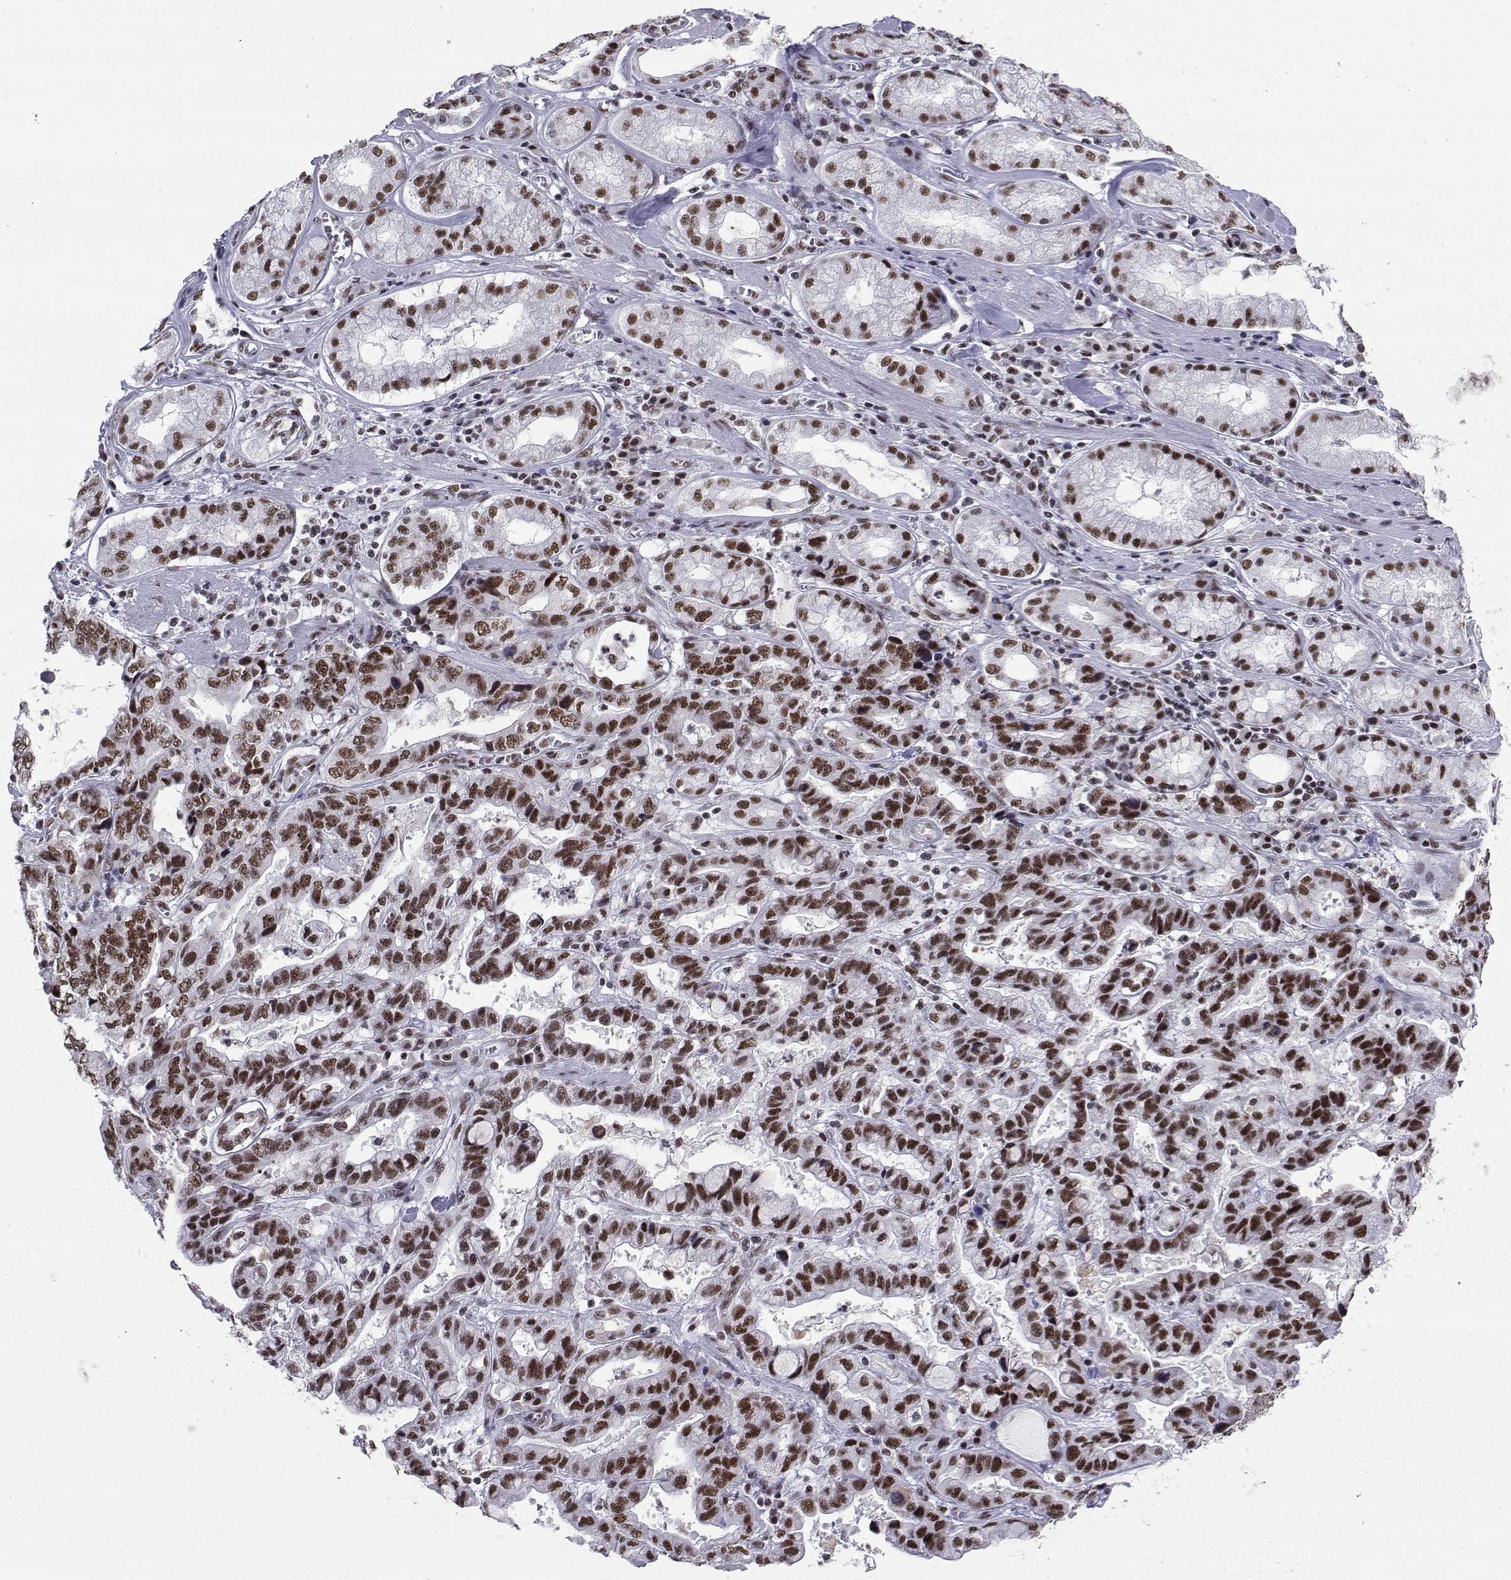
{"staining": {"intensity": "moderate", "quantity": ">75%", "location": "nuclear"}, "tissue": "stomach cancer", "cell_type": "Tumor cells", "image_type": "cancer", "snomed": [{"axis": "morphology", "description": "Adenocarcinoma, NOS"}, {"axis": "topography", "description": "Stomach, lower"}], "caption": "A brown stain shows moderate nuclear expression of a protein in human adenocarcinoma (stomach) tumor cells. The staining was performed using DAB (3,3'-diaminobenzidine) to visualize the protein expression in brown, while the nuclei were stained in blue with hematoxylin (Magnification: 20x).", "gene": "SNRPB2", "patient": {"sex": "female", "age": 76}}